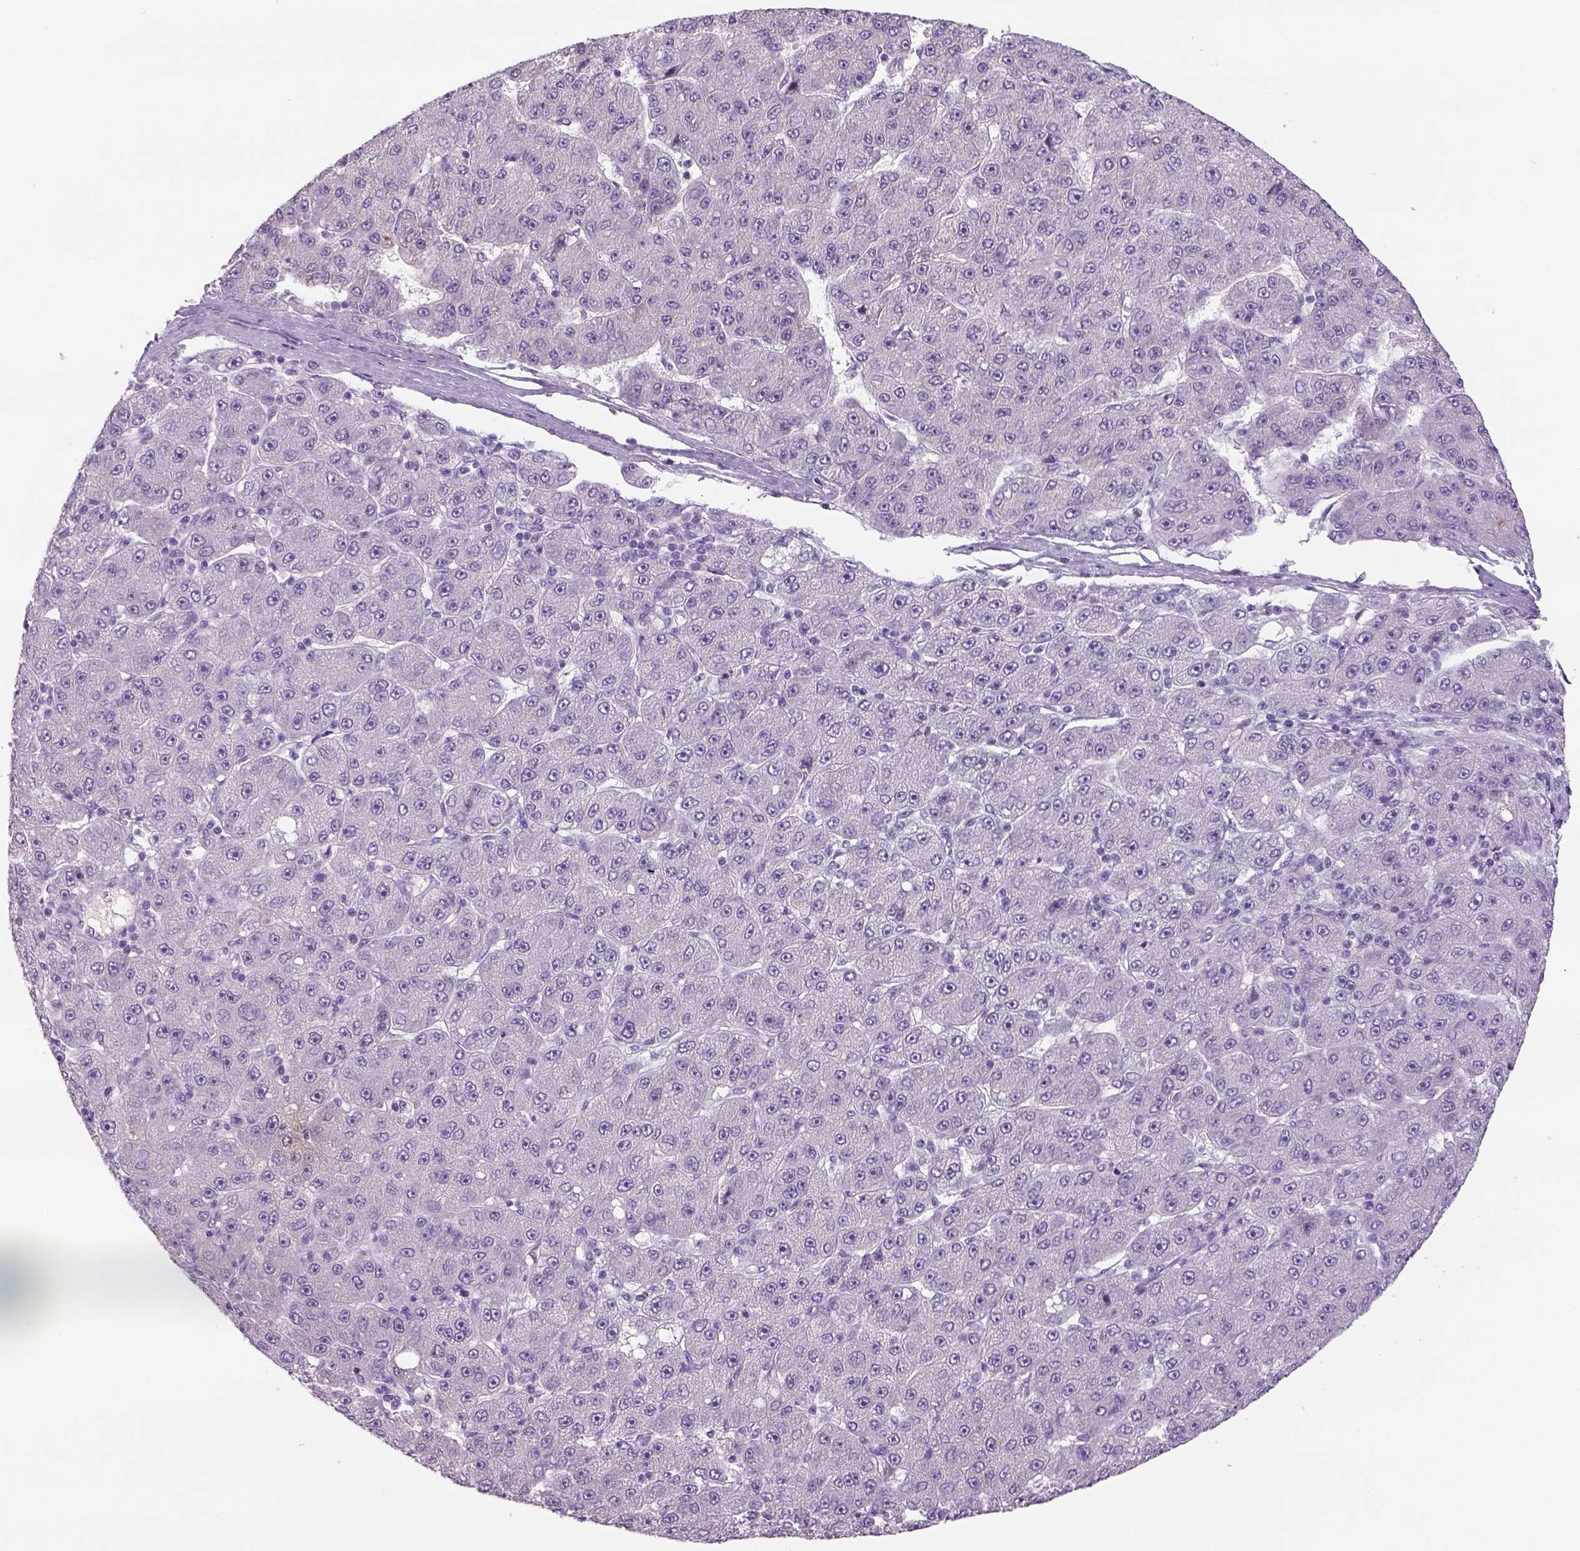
{"staining": {"intensity": "negative", "quantity": "none", "location": "none"}, "tissue": "liver cancer", "cell_type": "Tumor cells", "image_type": "cancer", "snomed": [{"axis": "morphology", "description": "Carcinoma, Hepatocellular, NOS"}, {"axis": "topography", "description": "Liver"}], "caption": "Immunohistochemistry image of neoplastic tissue: liver hepatocellular carcinoma stained with DAB exhibits no significant protein positivity in tumor cells.", "gene": "DBH", "patient": {"sex": "male", "age": 67}}